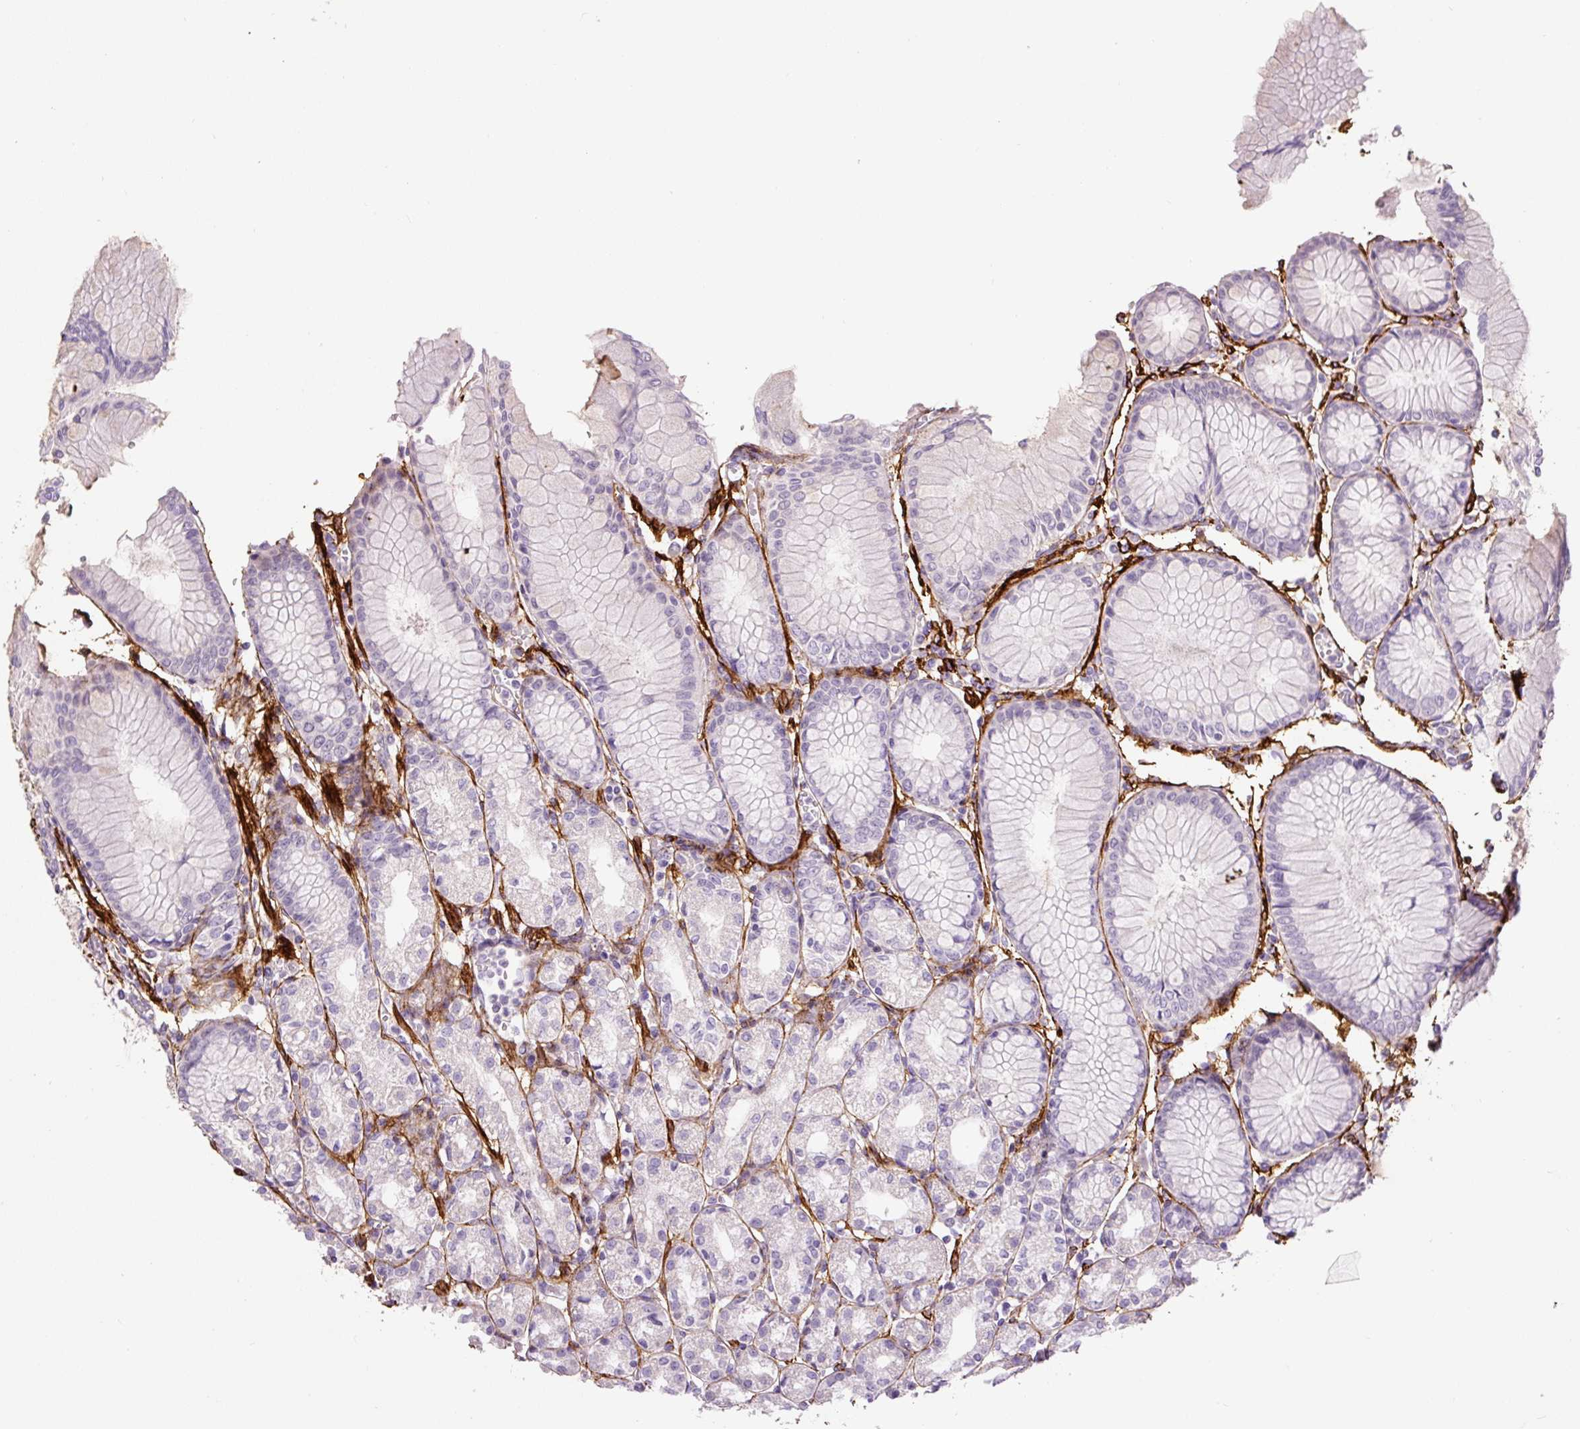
{"staining": {"intensity": "negative", "quantity": "none", "location": "none"}, "tissue": "stomach", "cell_type": "Glandular cells", "image_type": "normal", "snomed": [{"axis": "morphology", "description": "Normal tissue, NOS"}, {"axis": "topography", "description": "Stomach"}], "caption": "This is an immunohistochemistry (IHC) image of benign stomach. There is no expression in glandular cells.", "gene": "FBN1", "patient": {"sex": "female", "age": 57}}